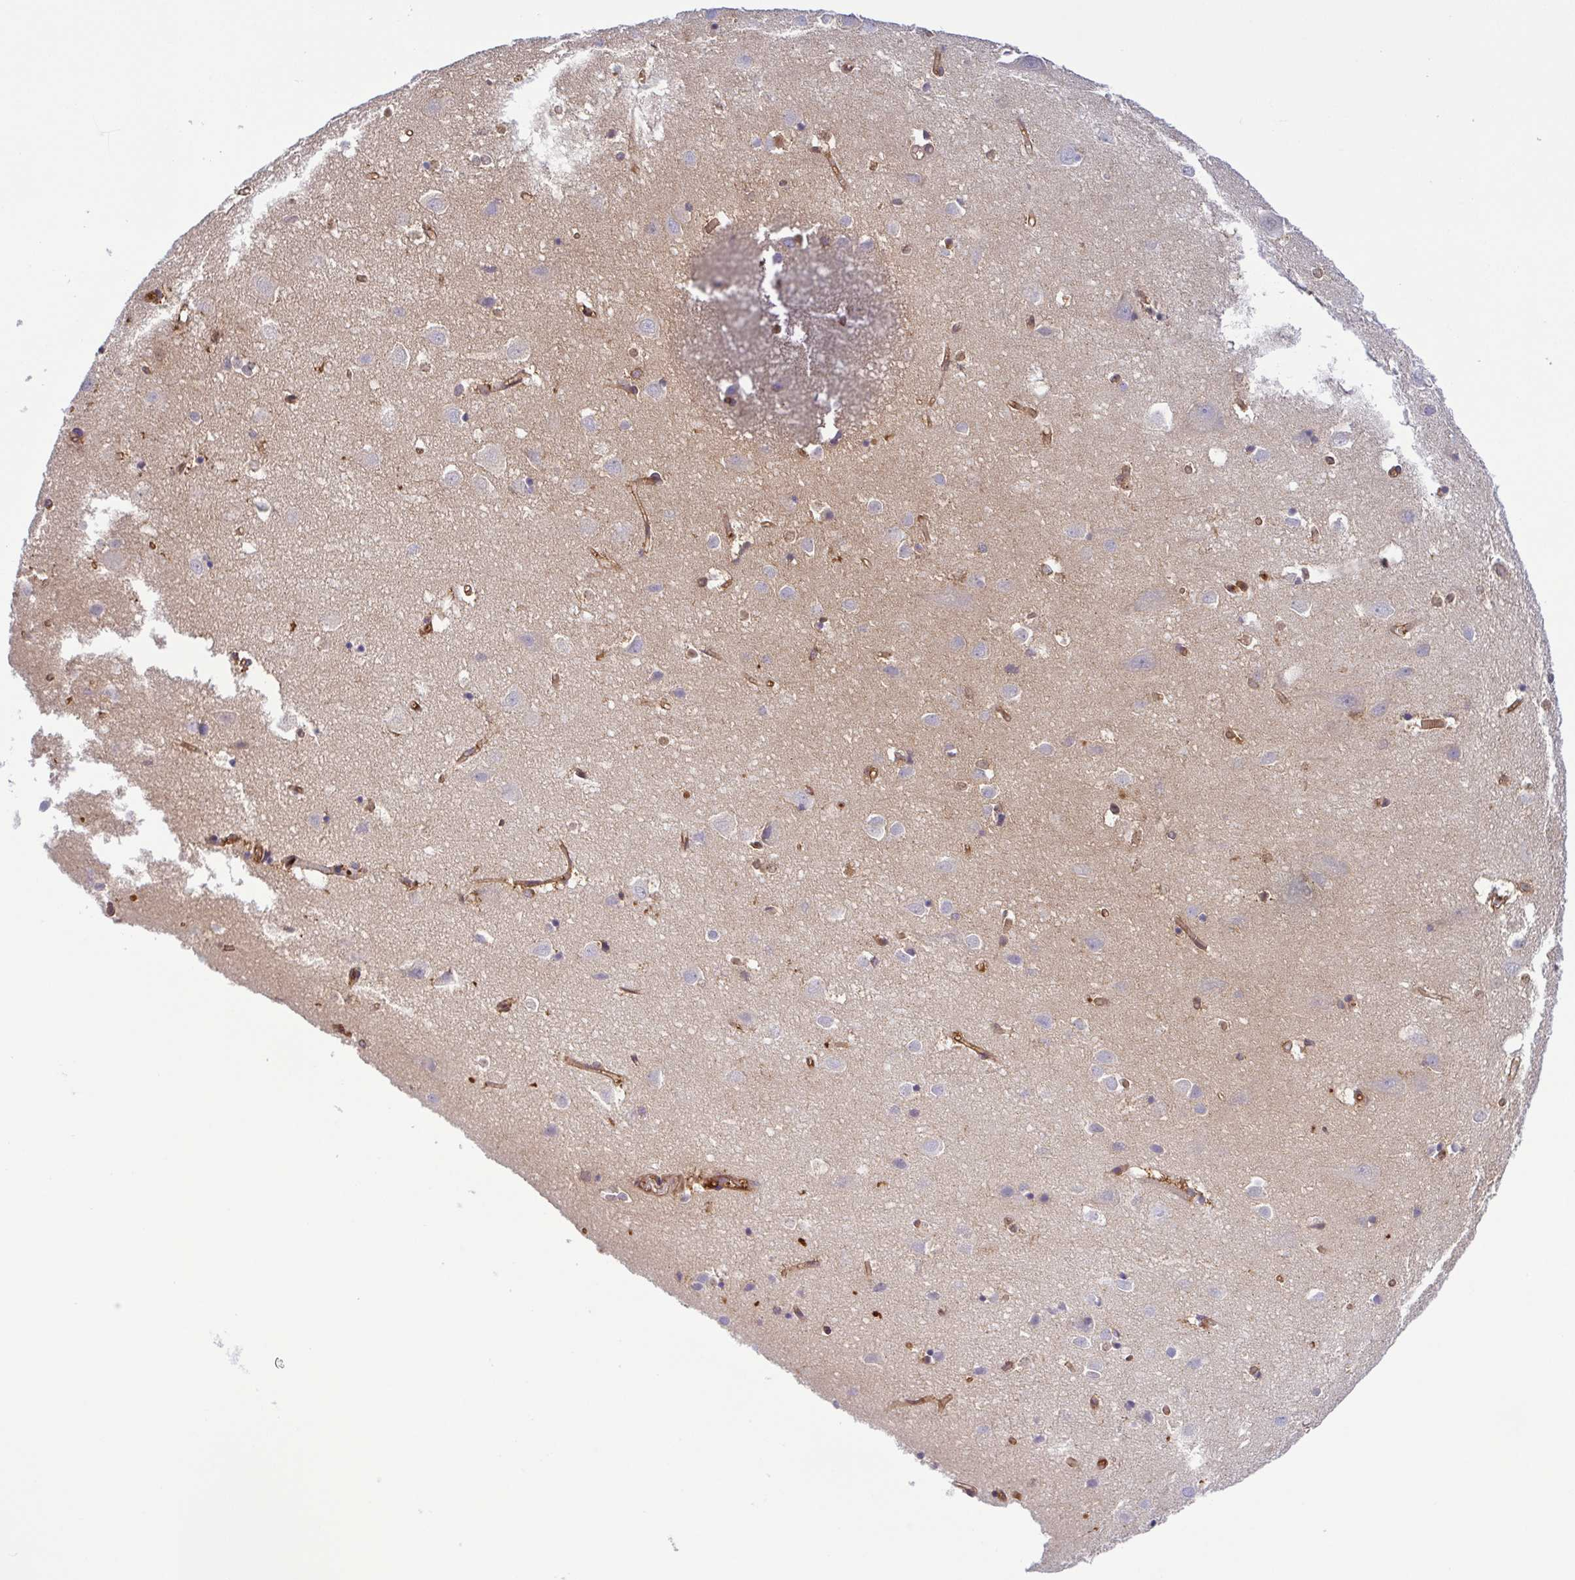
{"staining": {"intensity": "moderate", "quantity": ">75%", "location": "cytoplasmic/membranous"}, "tissue": "cerebral cortex", "cell_type": "Endothelial cells", "image_type": "normal", "snomed": [{"axis": "morphology", "description": "Normal tissue, NOS"}, {"axis": "topography", "description": "Cerebral cortex"}], "caption": "Immunohistochemistry (DAB) staining of unremarkable cerebral cortex demonstrates moderate cytoplasmic/membranous protein staining in about >75% of endothelial cells.", "gene": "KIF5B", "patient": {"sex": "male", "age": 70}}